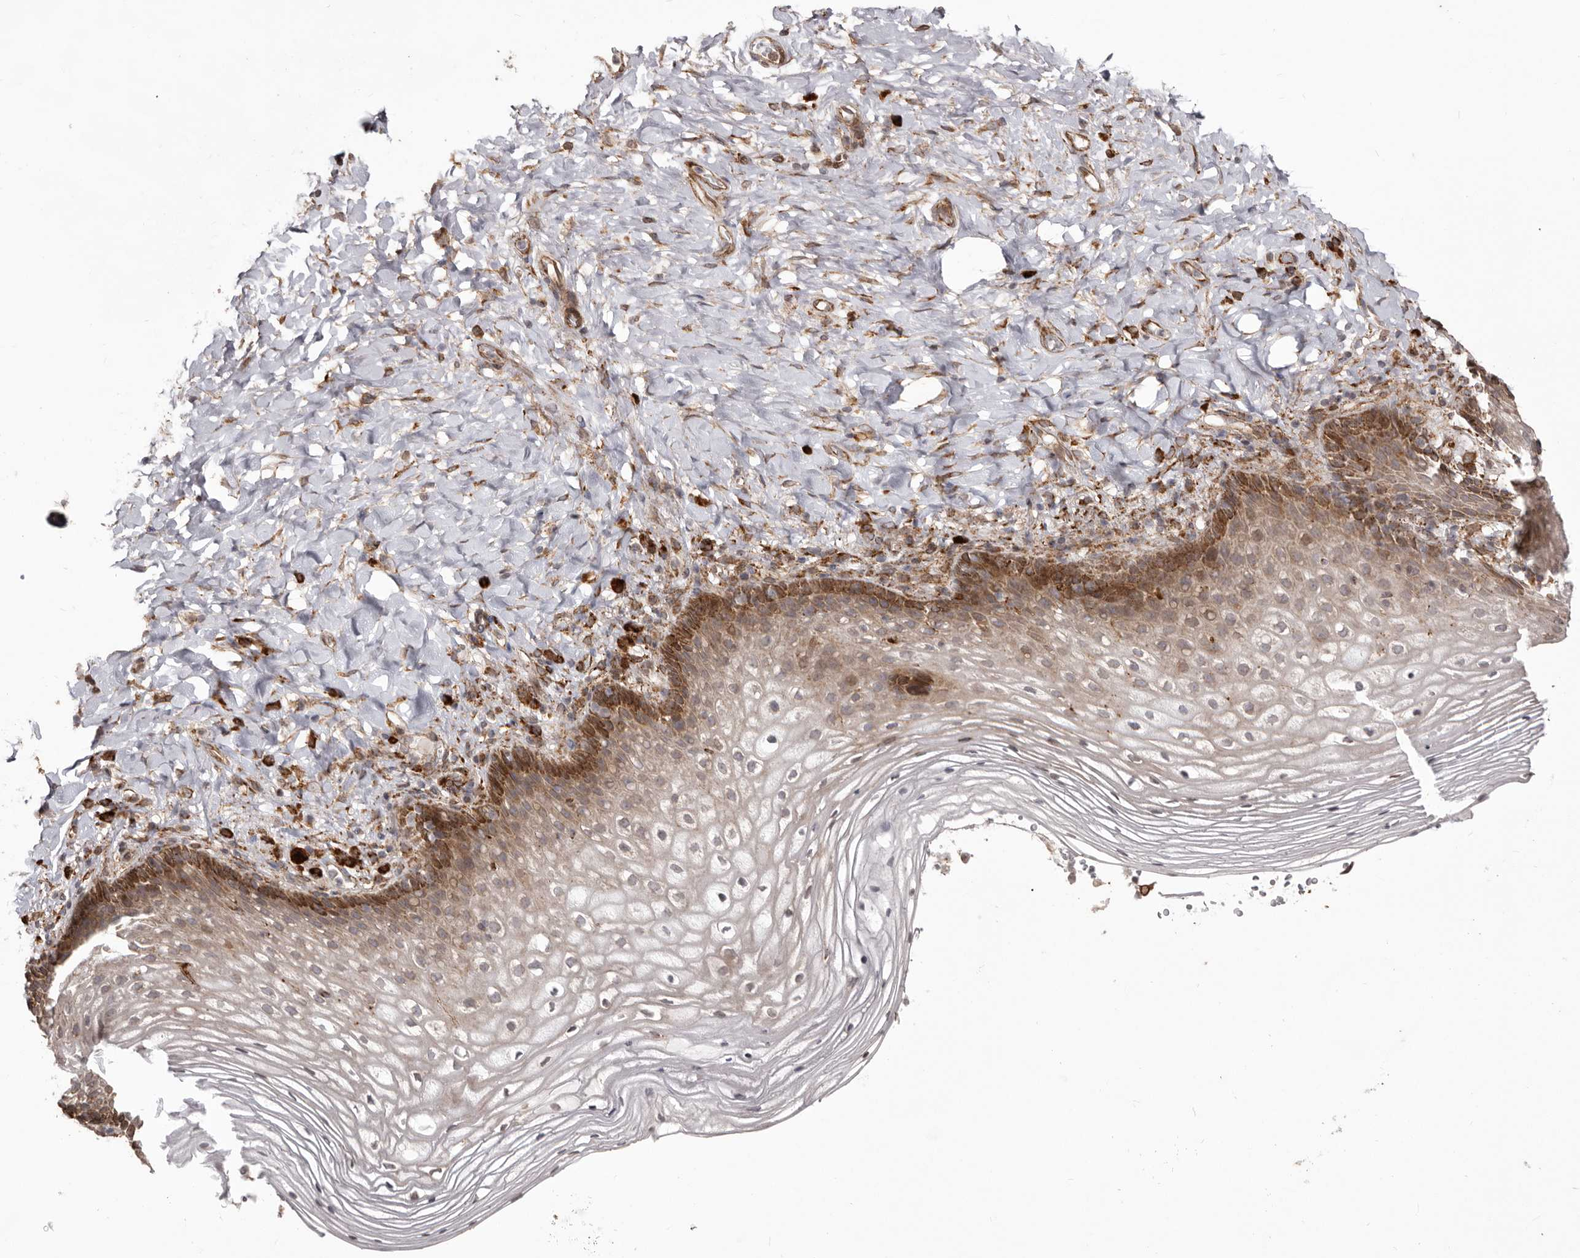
{"staining": {"intensity": "strong", "quantity": "<25%", "location": "cytoplasmic/membranous"}, "tissue": "vagina", "cell_type": "Squamous epithelial cells", "image_type": "normal", "snomed": [{"axis": "morphology", "description": "Normal tissue, NOS"}, {"axis": "topography", "description": "Vagina"}], "caption": "A photomicrograph of vagina stained for a protein reveals strong cytoplasmic/membranous brown staining in squamous epithelial cells.", "gene": "NUP43", "patient": {"sex": "female", "age": 60}}